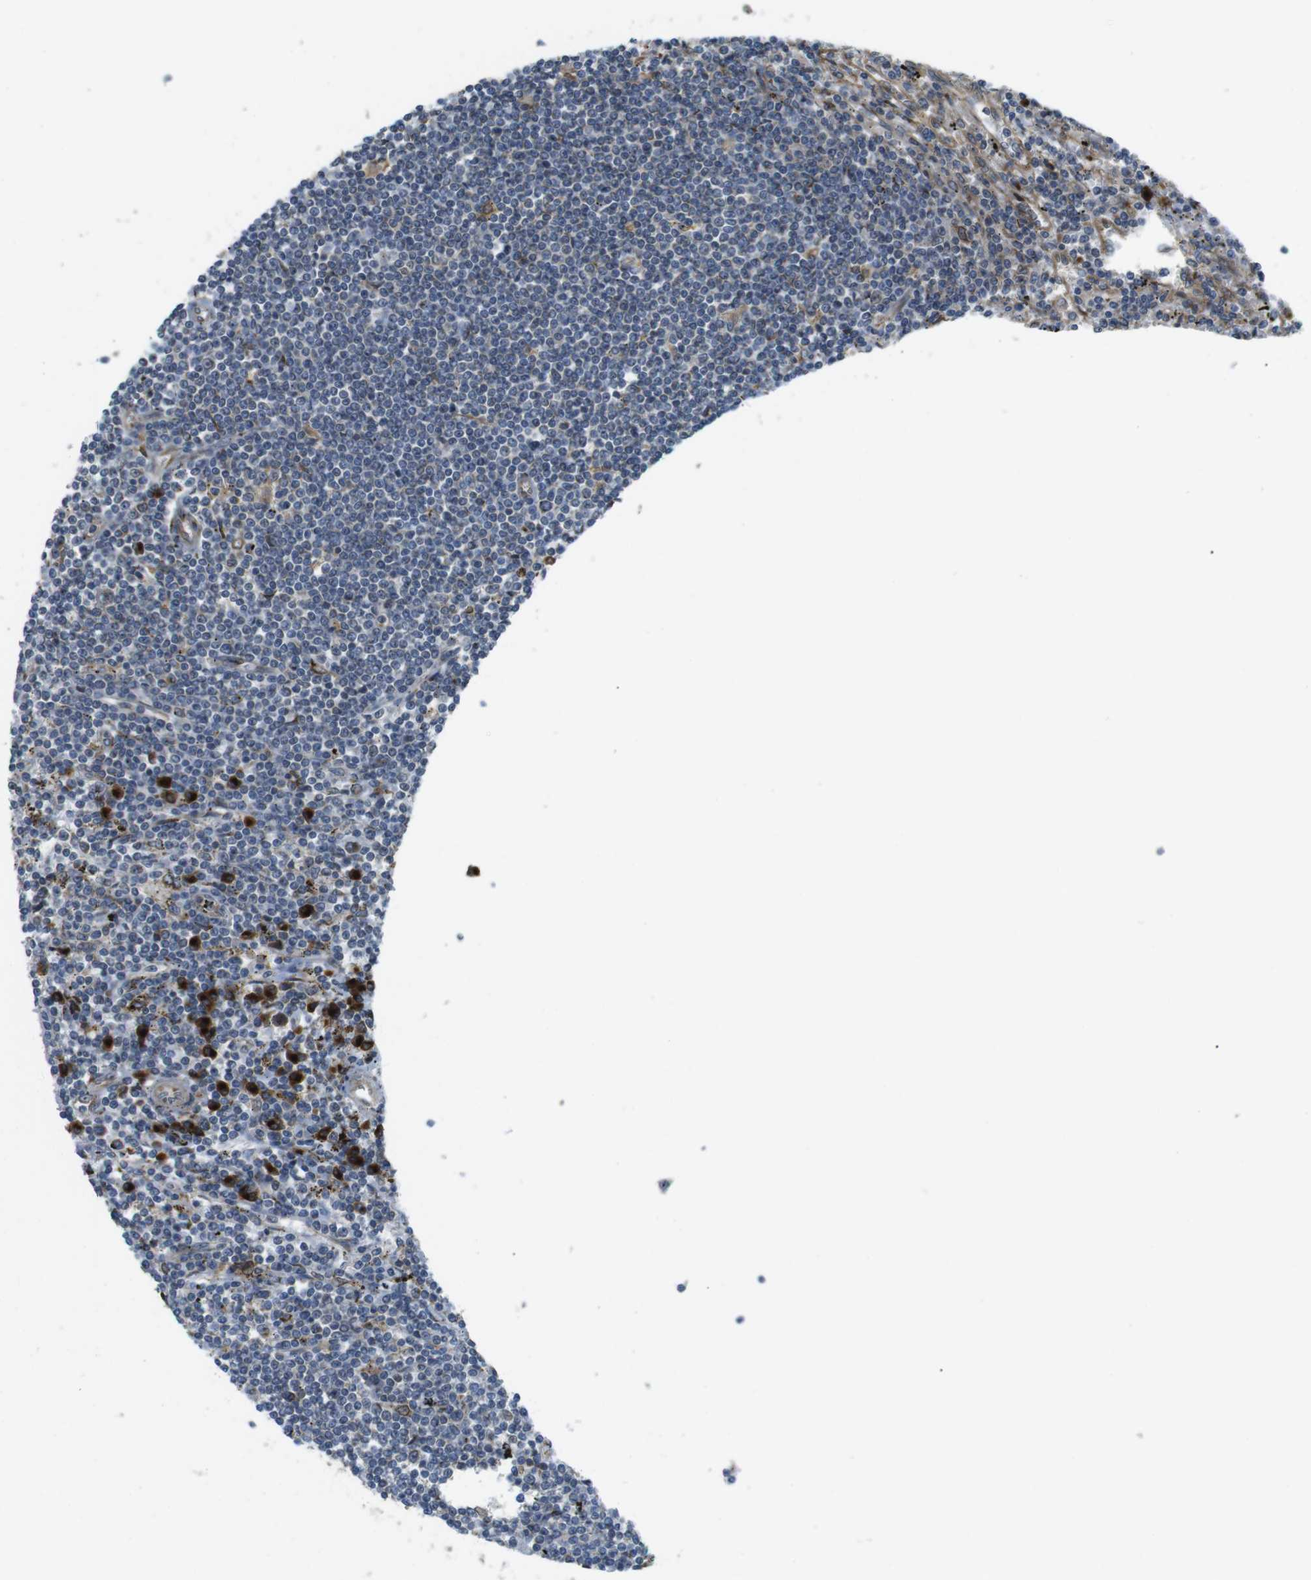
{"staining": {"intensity": "weak", "quantity": "<25%", "location": "cytoplasmic/membranous"}, "tissue": "lymphoma", "cell_type": "Tumor cells", "image_type": "cancer", "snomed": [{"axis": "morphology", "description": "Malignant lymphoma, non-Hodgkin's type, Low grade"}, {"axis": "topography", "description": "Spleen"}], "caption": "The image demonstrates no staining of tumor cells in lymphoma.", "gene": "TMEM143", "patient": {"sex": "male", "age": 76}}